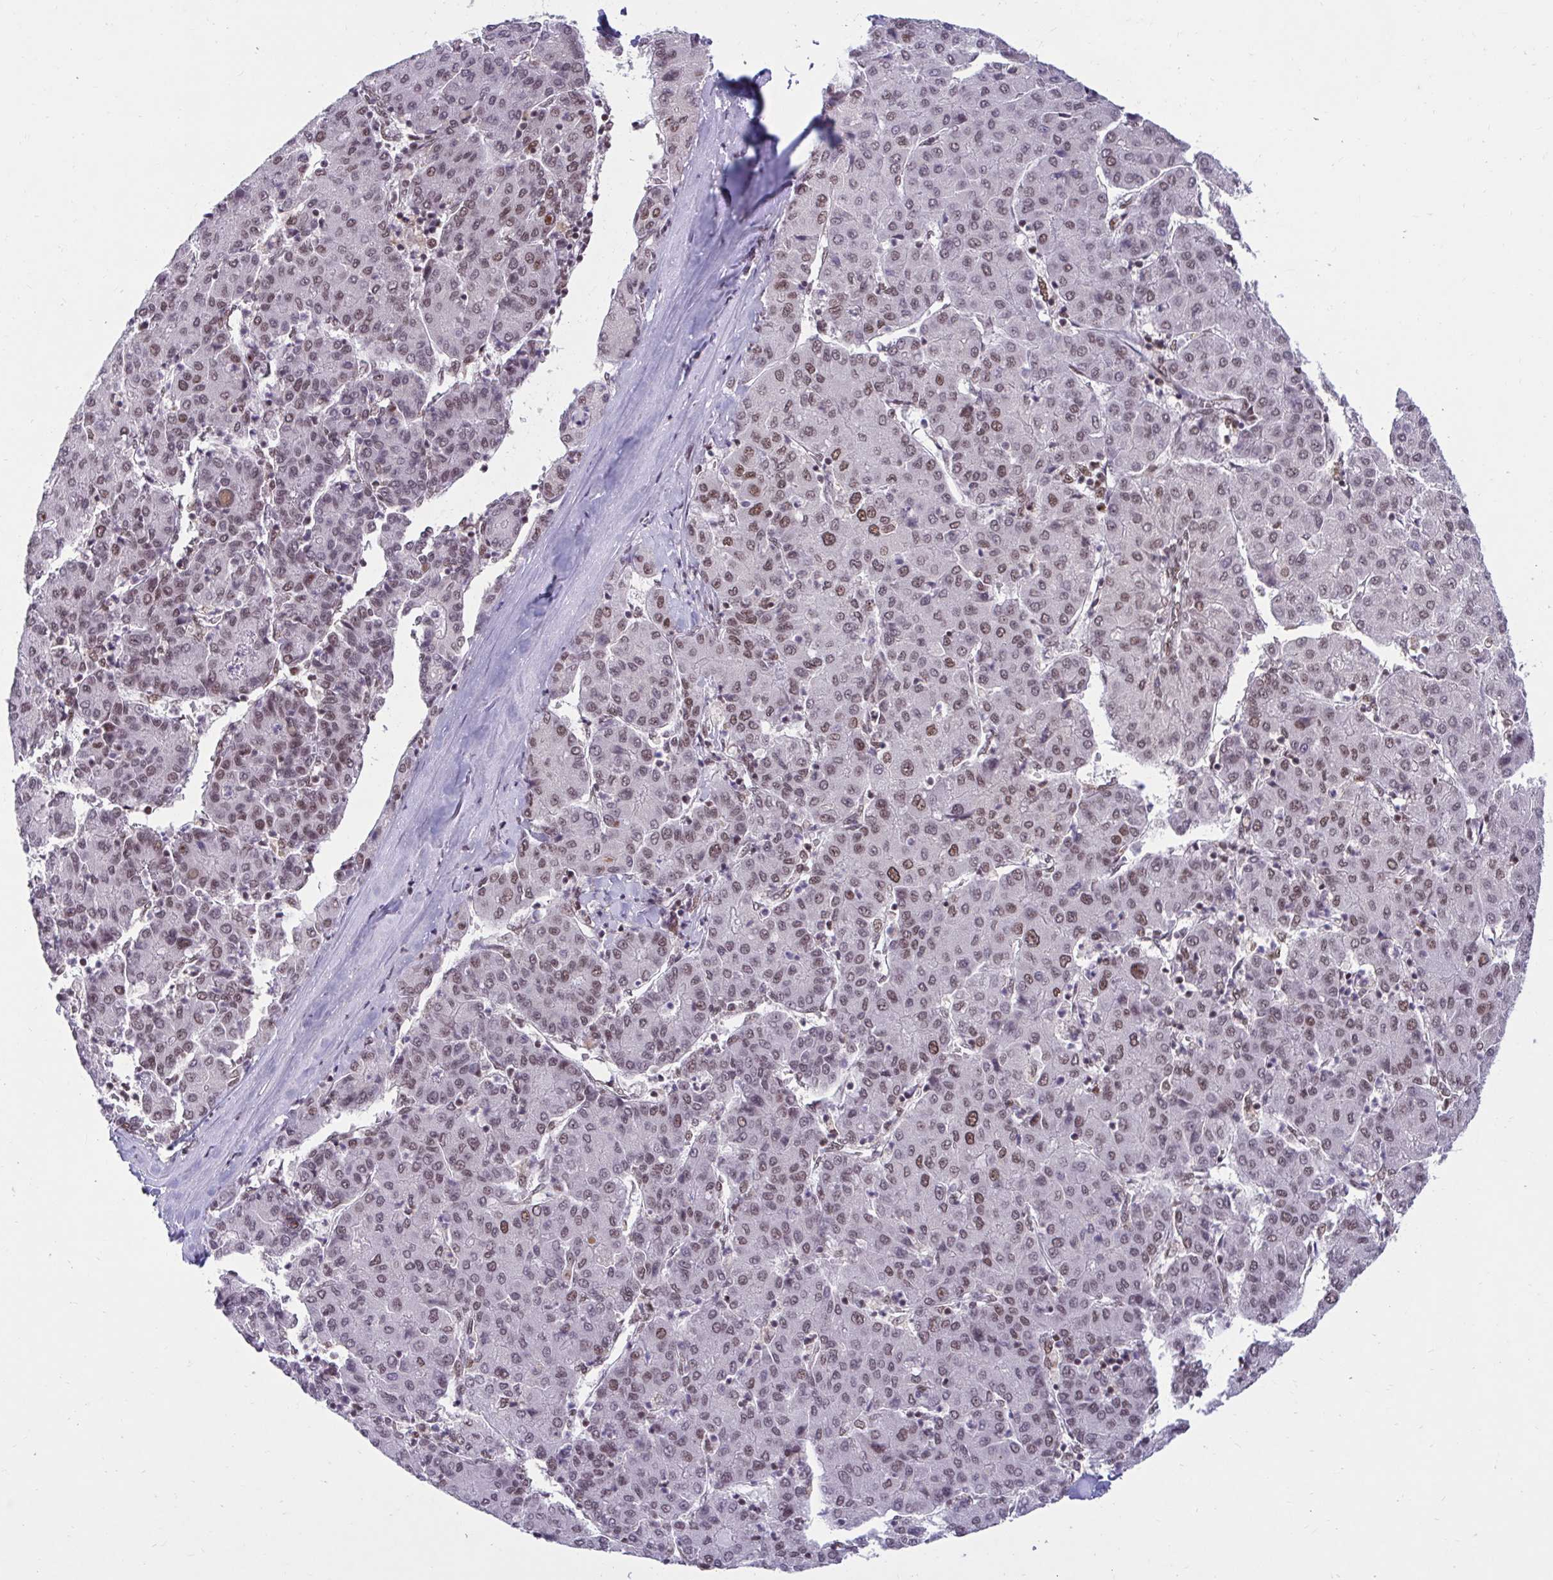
{"staining": {"intensity": "weak", "quantity": ">75%", "location": "nuclear"}, "tissue": "liver cancer", "cell_type": "Tumor cells", "image_type": "cancer", "snomed": [{"axis": "morphology", "description": "Carcinoma, Hepatocellular, NOS"}, {"axis": "topography", "description": "Liver"}], "caption": "Immunohistochemistry of human liver cancer (hepatocellular carcinoma) exhibits low levels of weak nuclear positivity in approximately >75% of tumor cells. (DAB = brown stain, brightfield microscopy at high magnification).", "gene": "PHF10", "patient": {"sex": "male", "age": 65}}